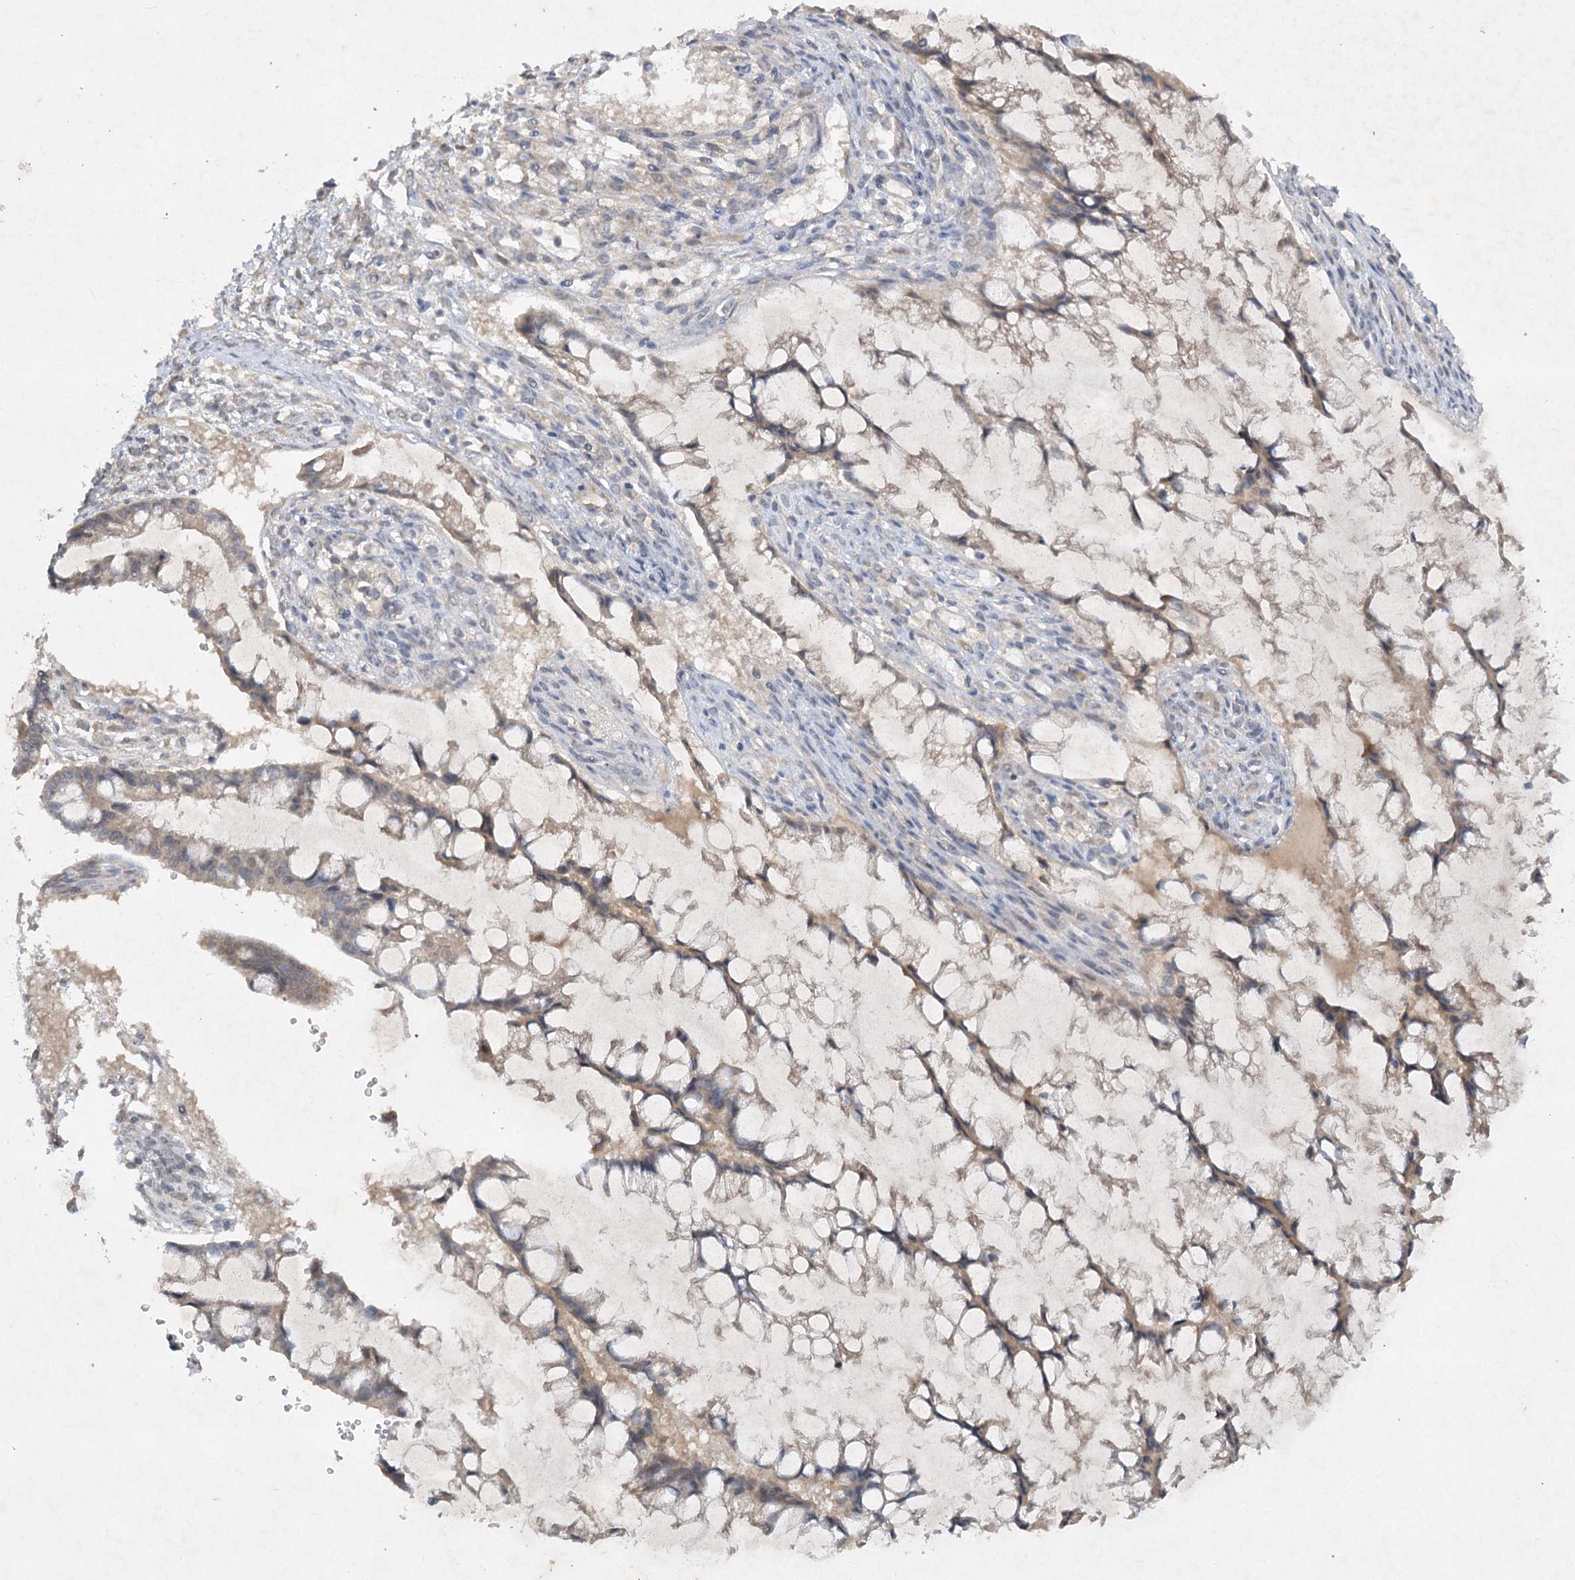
{"staining": {"intensity": "weak", "quantity": ">75%", "location": "cytoplasmic/membranous"}, "tissue": "ovarian cancer", "cell_type": "Tumor cells", "image_type": "cancer", "snomed": [{"axis": "morphology", "description": "Cystadenocarcinoma, mucinous, NOS"}, {"axis": "topography", "description": "Ovary"}], "caption": "The photomicrograph demonstrates staining of mucinous cystadenocarcinoma (ovarian), revealing weak cytoplasmic/membranous protein expression (brown color) within tumor cells.", "gene": "TRAF3IP1", "patient": {"sex": "female", "age": 73}}